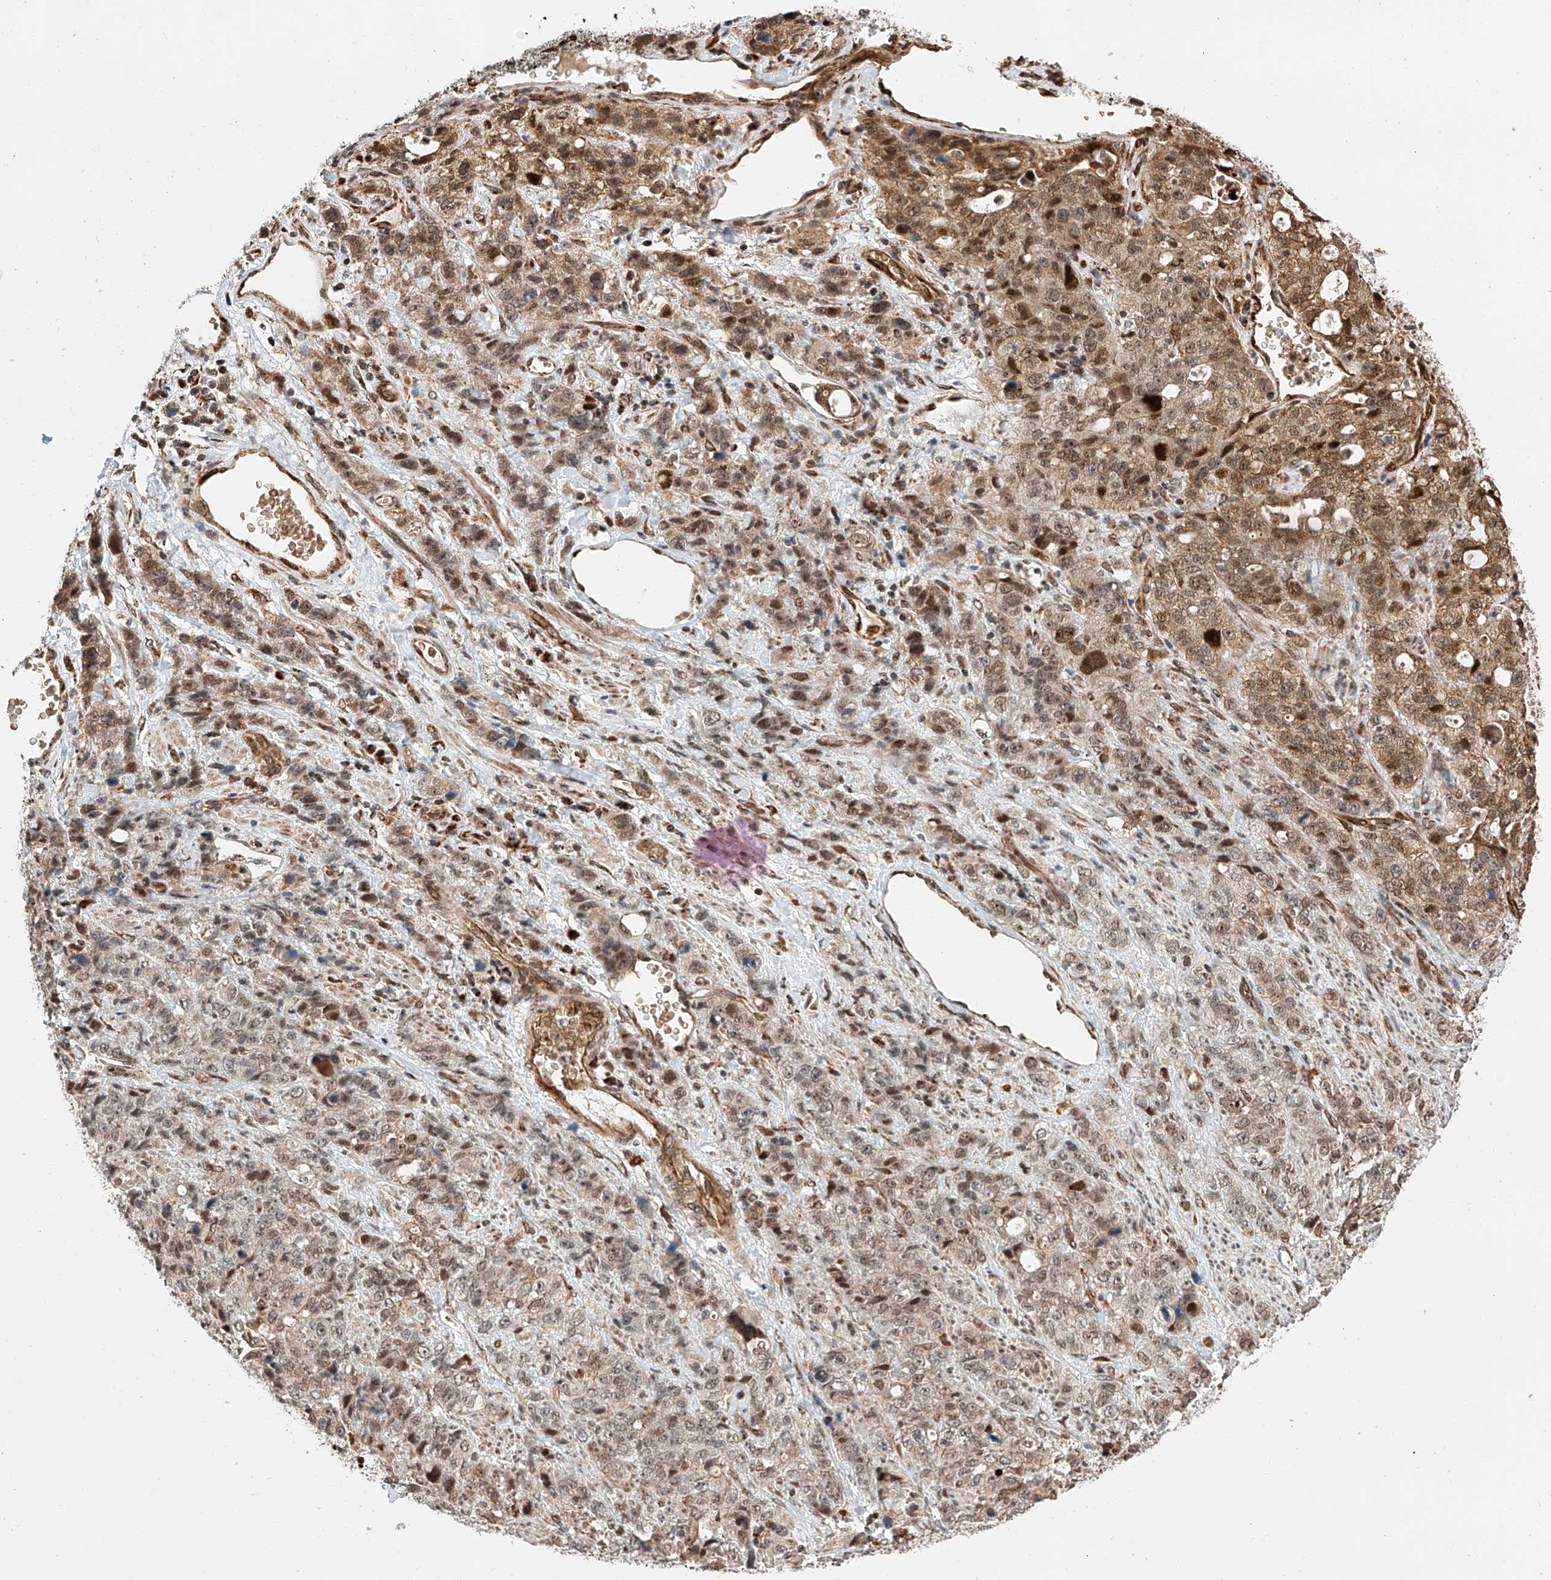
{"staining": {"intensity": "moderate", "quantity": "25%-75%", "location": "cytoplasmic/membranous,nuclear"}, "tissue": "stomach cancer", "cell_type": "Tumor cells", "image_type": "cancer", "snomed": [{"axis": "morphology", "description": "Adenocarcinoma, NOS"}, {"axis": "topography", "description": "Stomach"}], "caption": "Moderate cytoplasmic/membranous and nuclear protein expression is seen in approximately 25%-75% of tumor cells in adenocarcinoma (stomach).", "gene": "THTPA", "patient": {"sex": "male", "age": 48}}